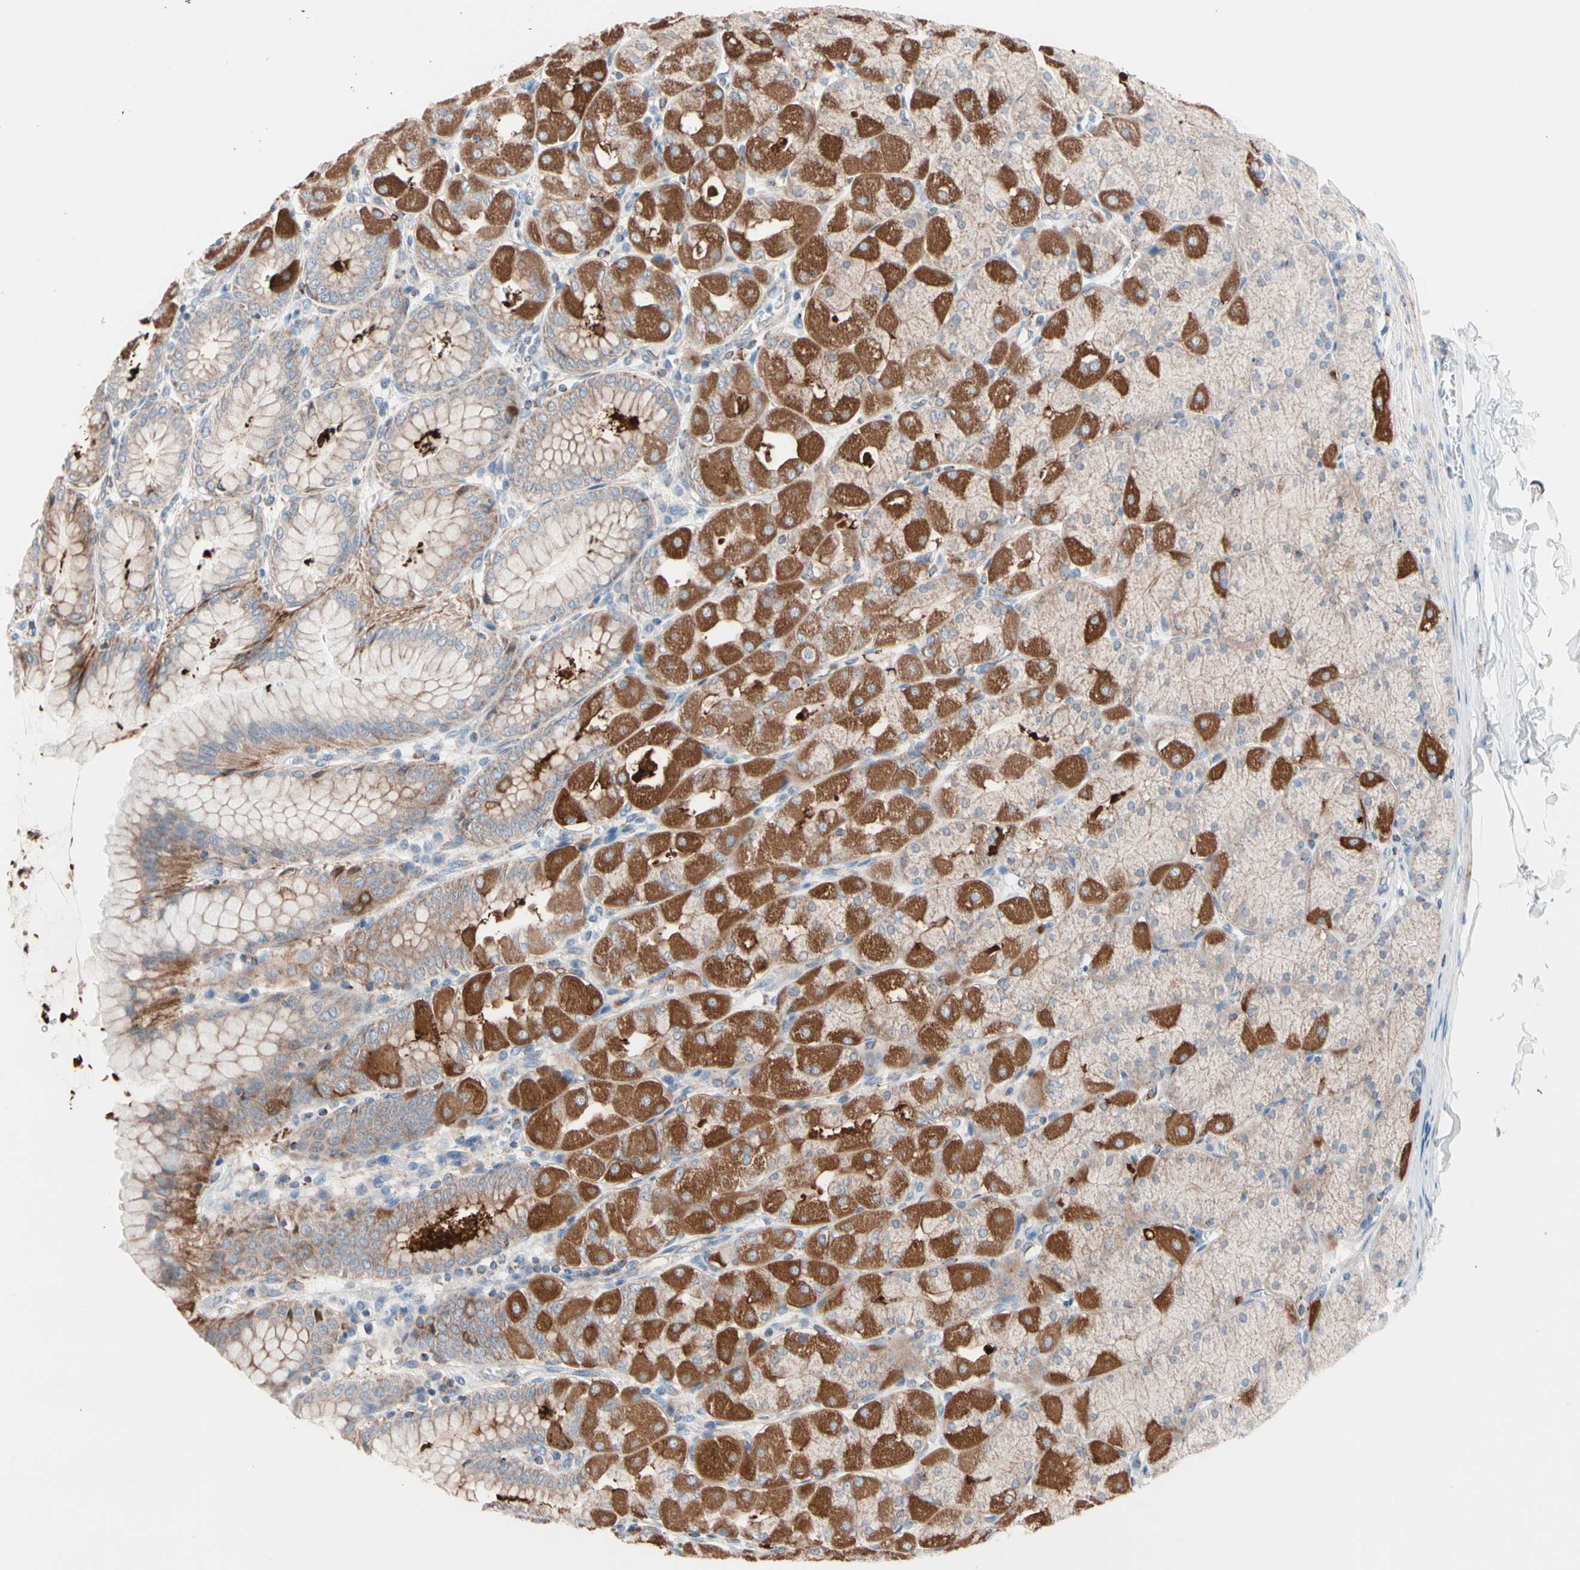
{"staining": {"intensity": "strong", "quantity": "25%-75%", "location": "cytoplasmic/membranous"}, "tissue": "stomach", "cell_type": "Glandular cells", "image_type": "normal", "snomed": [{"axis": "morphology", "description": "Normal tissue, NOS"}, {"axis": "topography", "description": "Stomach, upper"}], "caption": "Stomach stained with immunohistochemistry (IHC) demonstrates strong cytoplasmic/membranous positivity in about 25%-75% of glandular cells. Ihc stains the protein in brown and the nuclei are stained blue.", "gene": "HK1", "patient": {"sex": "female", "age": 56}}